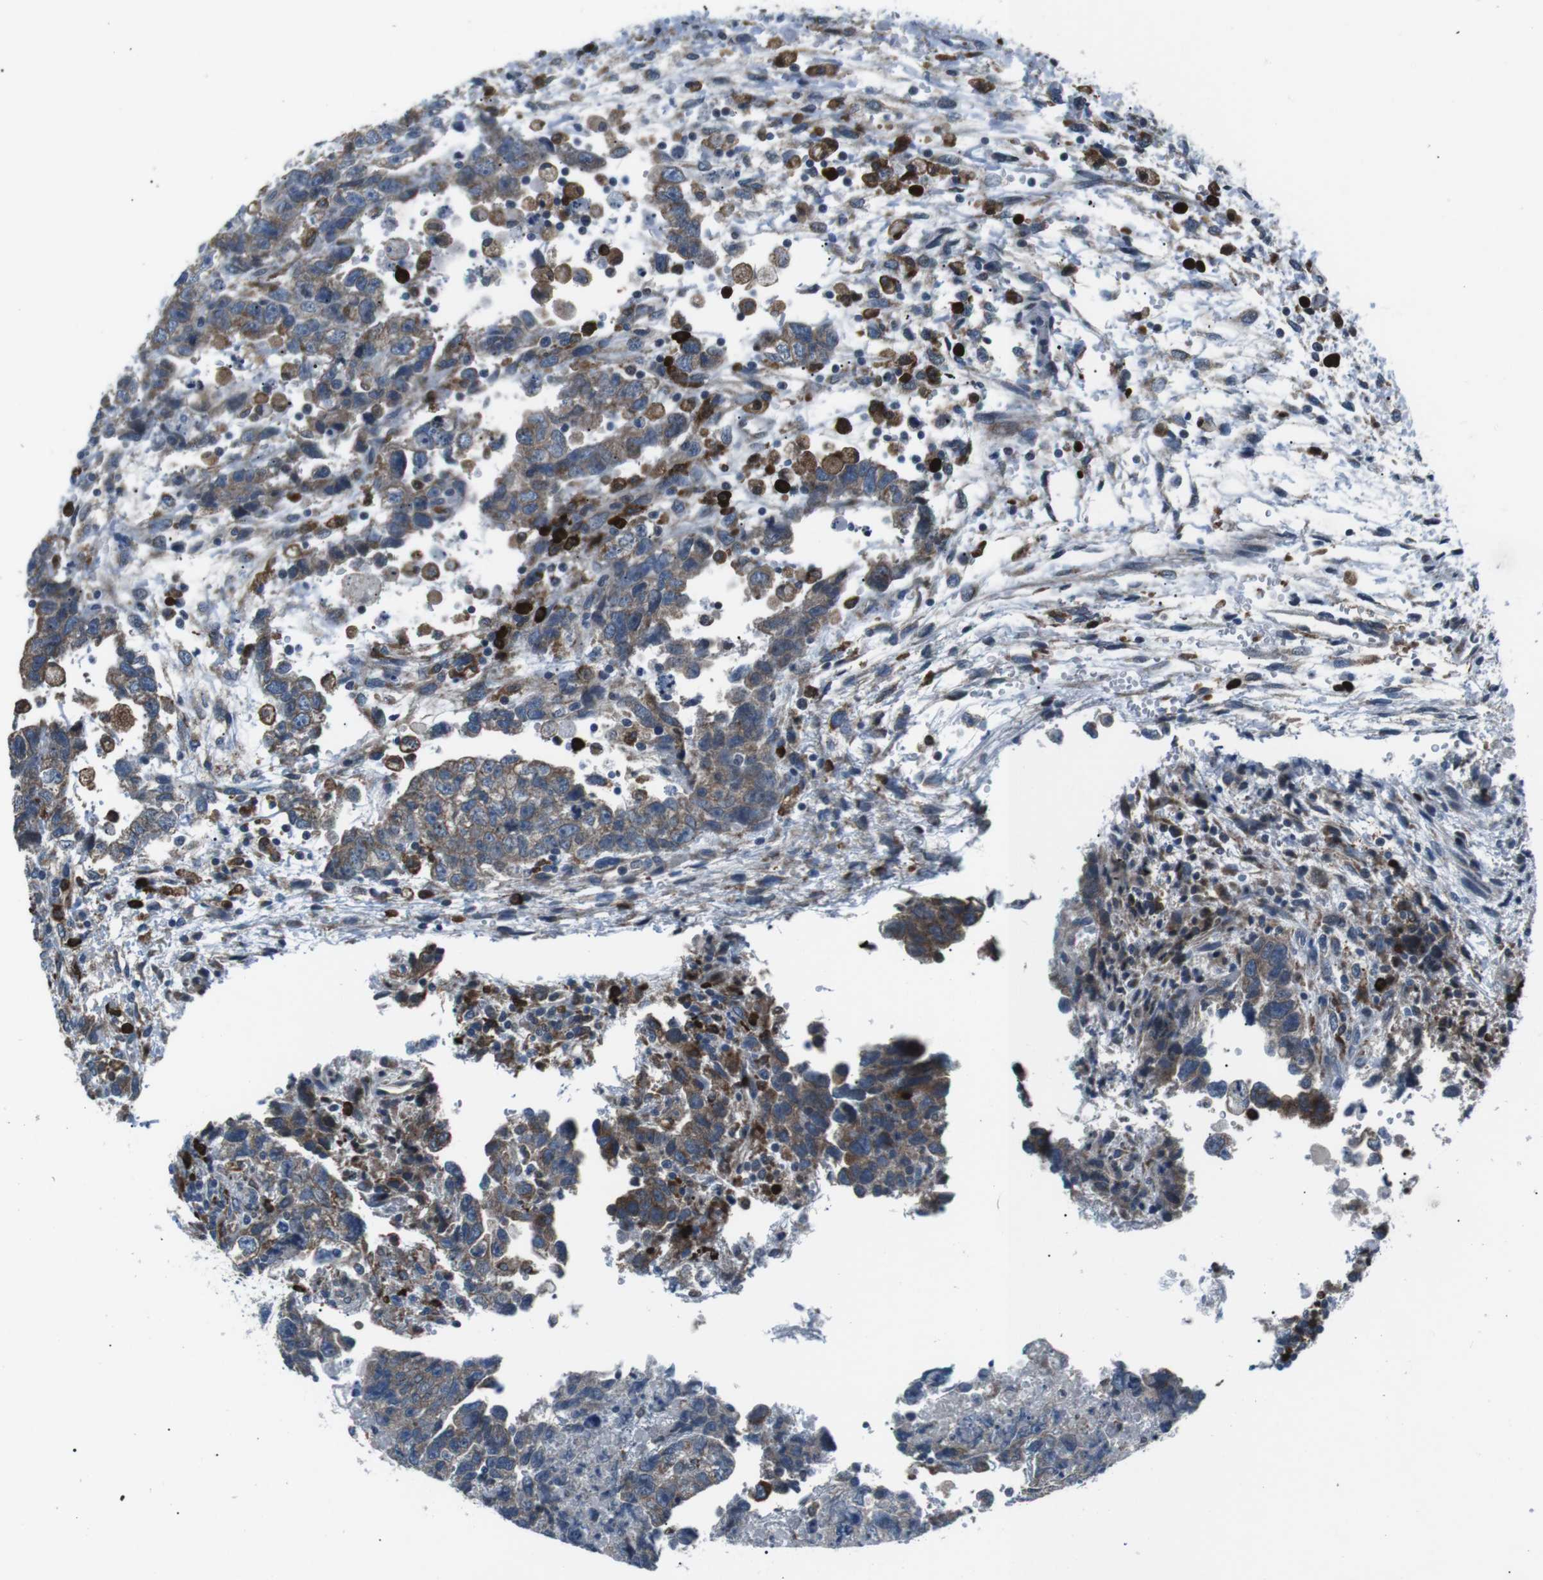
{"staining": {"intensity": "moderate", "quantity": ">75%", "location": "cytoplasmic/membranous"}, "tissue": "testis cancer", "cell_type": "Tumor cells", "image_type": "cancer", "snomed": [{"axis": "morphology", "description": "Carcinoma, Embryonal, NOS"}, {"axis": "topography", "description": "Testis"}], "caption": "A high-resolution histopathology image shows immunohistochemistry (IHC) staining of embryonal carcinoma (testis), which displays moderate cytoplasmic/membranous expression in about >75% of tumor cells.", "gene": "BLNK", "patient": {"sex": "male", "age": 36}}